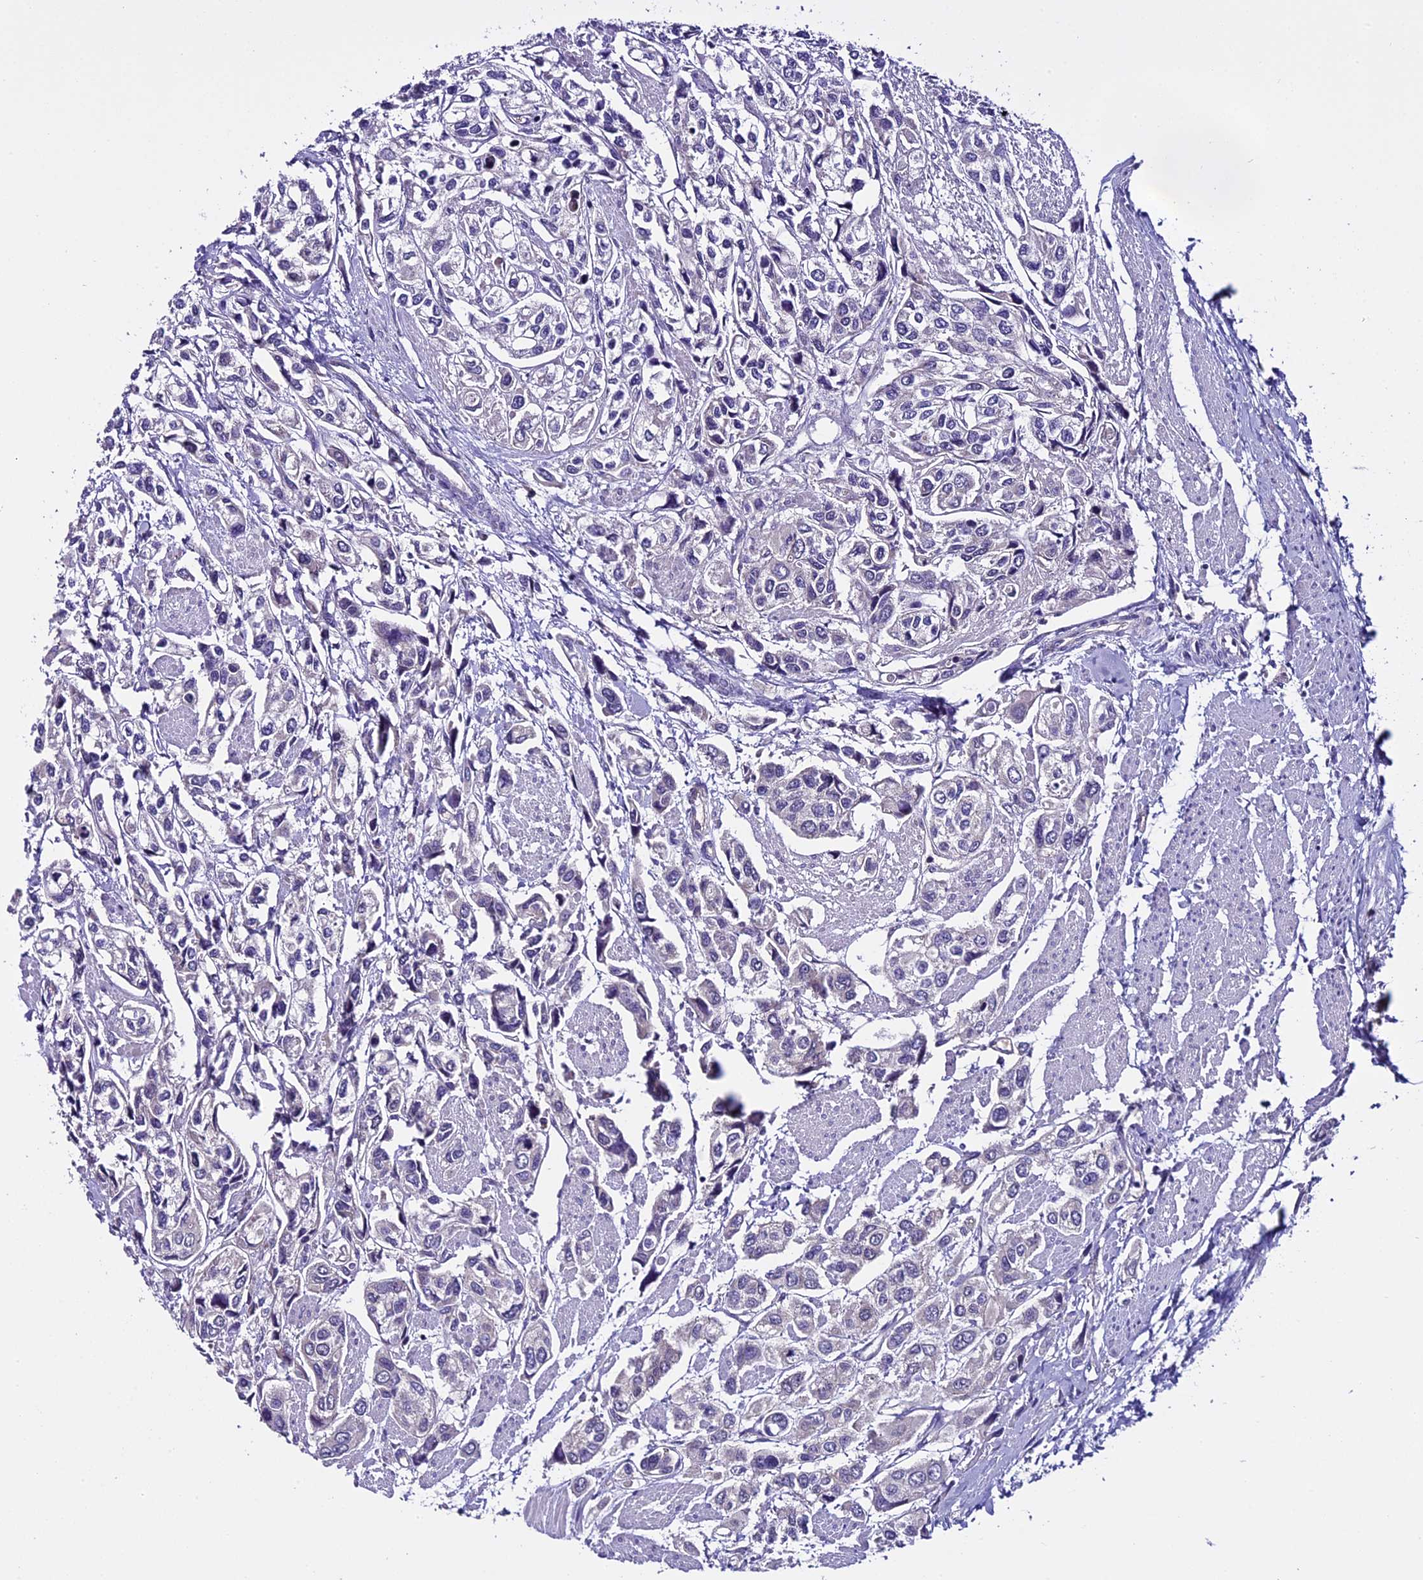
{"staining": {"intensity": "negative", "quantity": "none", "location": "none"}, "tissue": "urothelial cancer", "cell_type": "Tumor cells", "image_type": "cancer", "snomed": [{"axis": "morphology", "description": "Urothelial carcinoma, High grade"}, {"axis": "topography", "description": "Urinary bladder"}], "caption": "IHC micrograph of urothelial cancer stained for a protein (brown), which reveals no staining in tumor cells.", "gene": "C9orf40", "patient": {"sex": "male", "age": 67}}